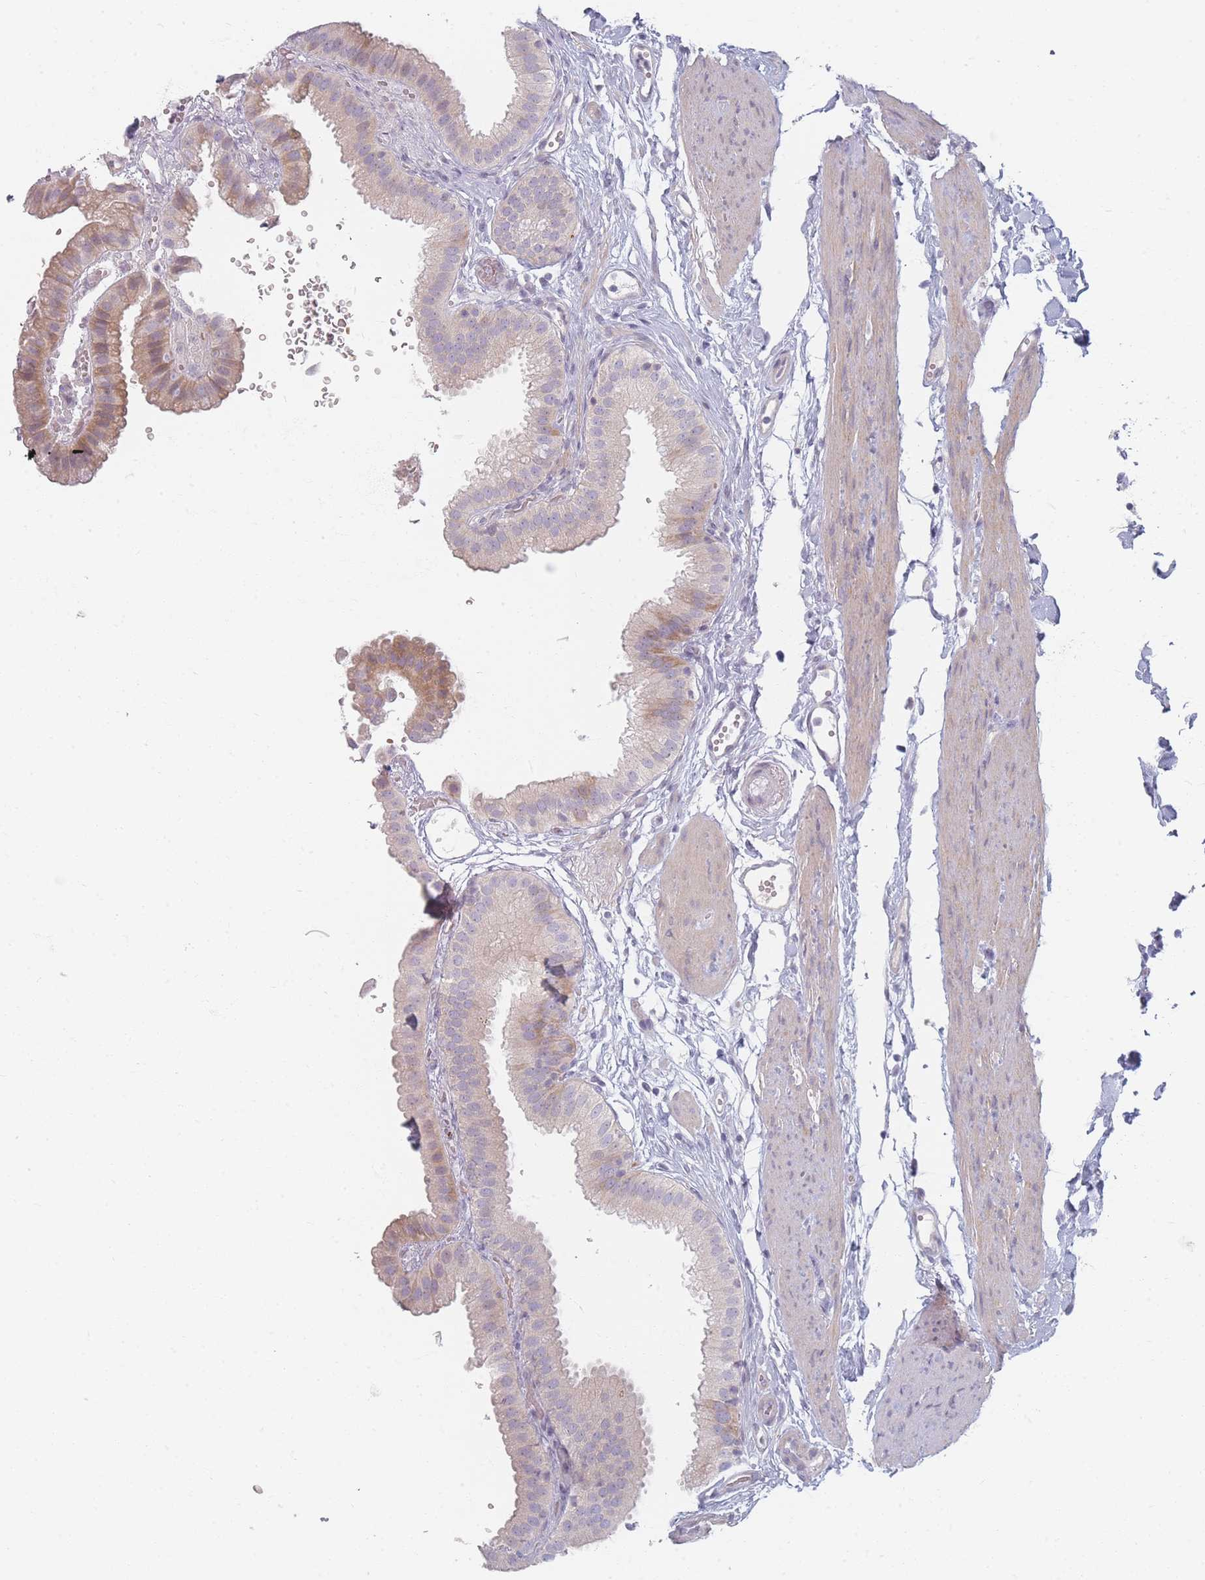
{"staining": {"intensity": "moderate", "quantity": "<25%", "location": "cytoplasmic/membranous"}, "tissue": "gallbladder", "cell_type": "Glandular cells", "image_type": "normal", "snomed": [{"axis": "morphology", "description": "Normal tissue, NOS"}, {"axis": "topography", "description": "Gallbladder"}], "caption": "This is a histology image of IHC staining of unremarkable gallbladder, which shows moderate positivity in the cytoplasmic/membranous of glandular cells.", "gene": "TMOD1", "patient": {"sex": "female", "age": 61}}